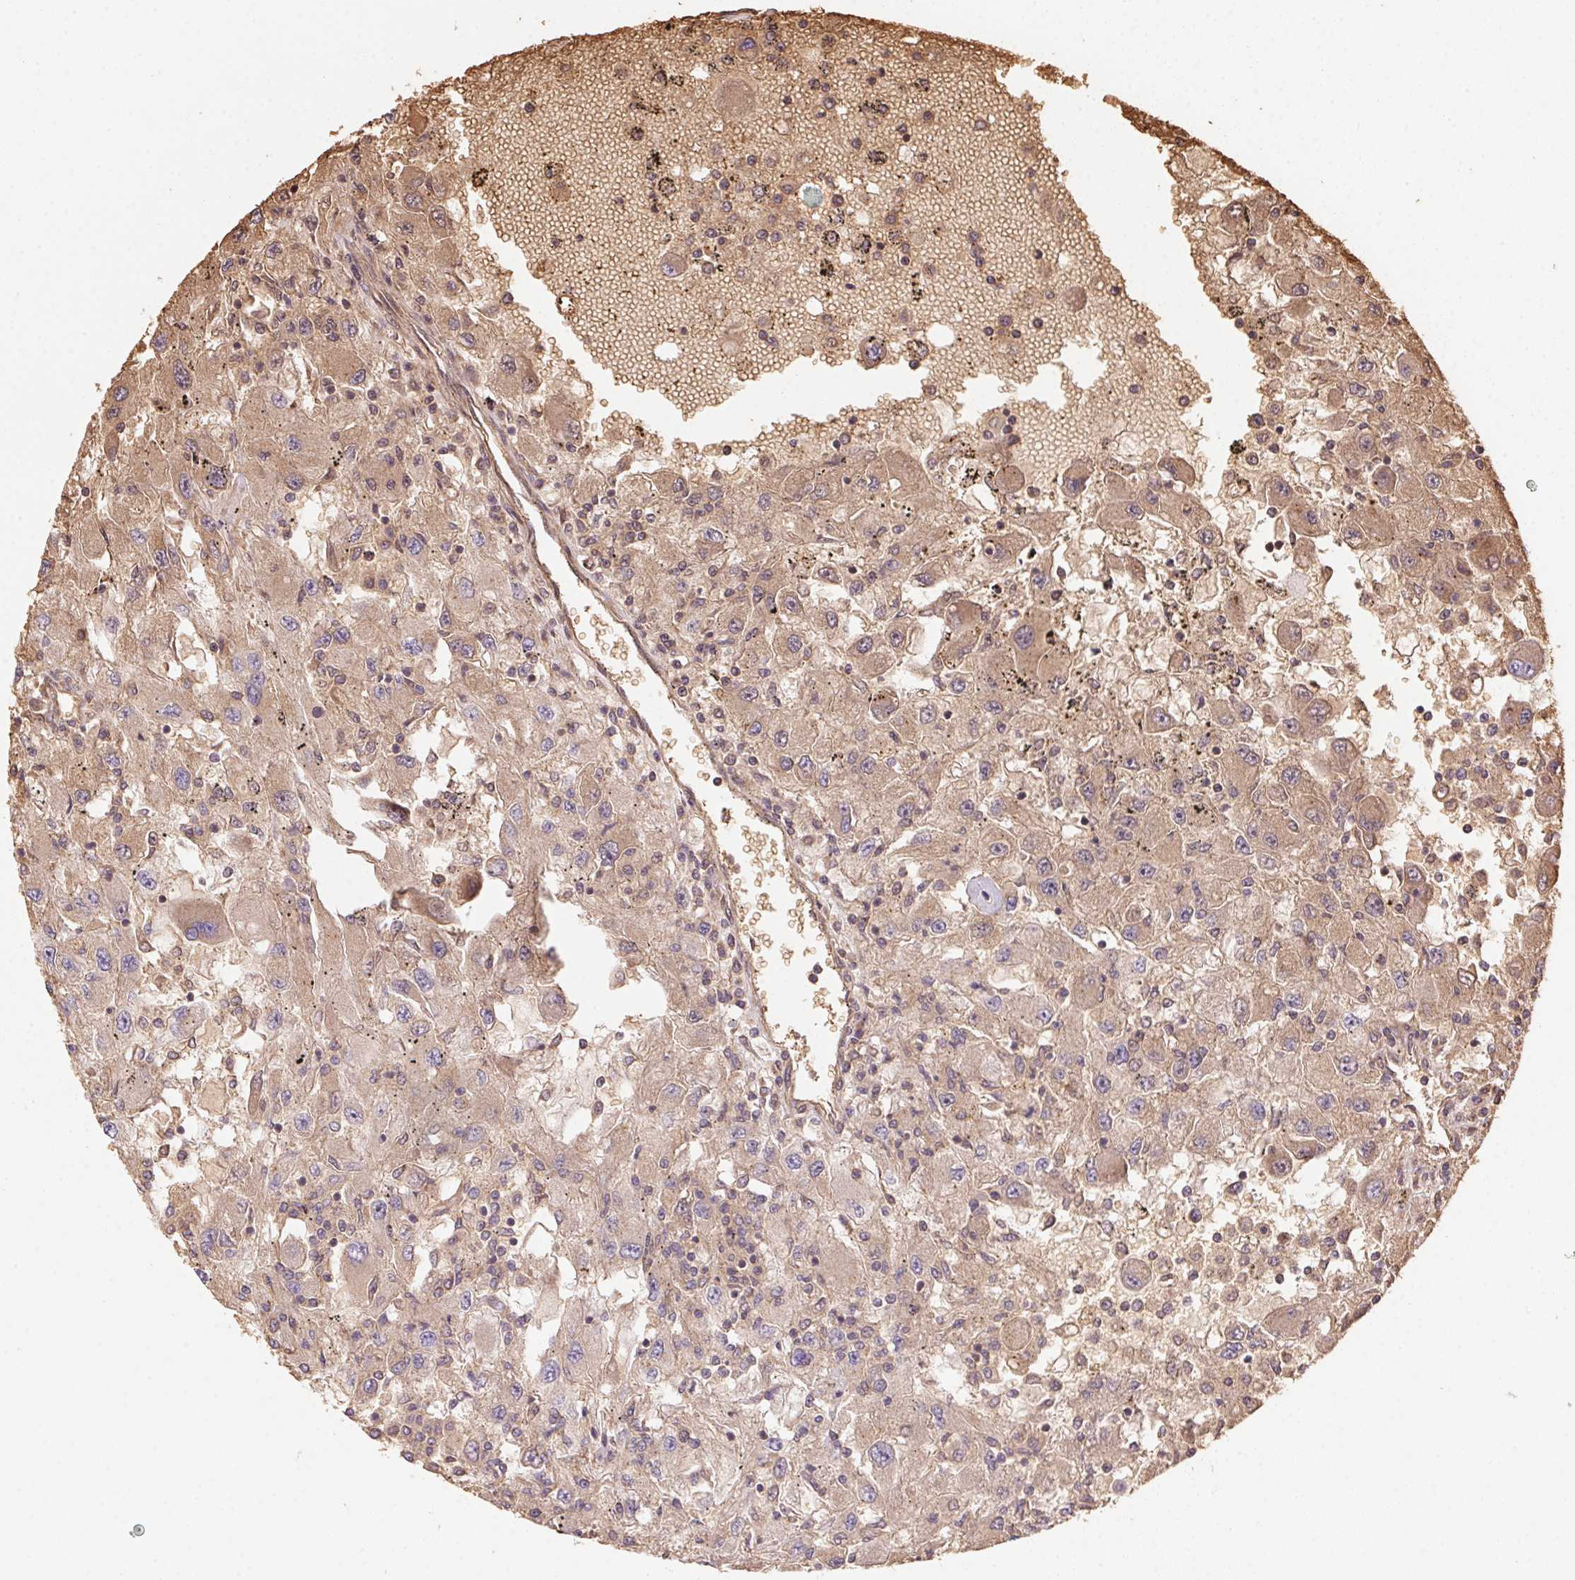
{"staining": {"intensity": "weak", "quantity": "25%-75%", "location": "cytoplasmic/membranous"}, "tissue": "renal cancer", "cell_type": "Tumor cells", "image_type": "cancer", "snomed": [{"axis": "morphology", "description": "Adenocarcinoma, NOS"}, {"axis": "topography", "description": "Kidney"}], "caption": "An immunohistochemistry photomicrograph of tumor tissue is shown. Protein staining in brown highlights weak cytoplasmic/membranous positivity in renal adenocarcinoma within tumor cells.", "gene": "USE1", "patient": {"sex": "female", "age": 67}}